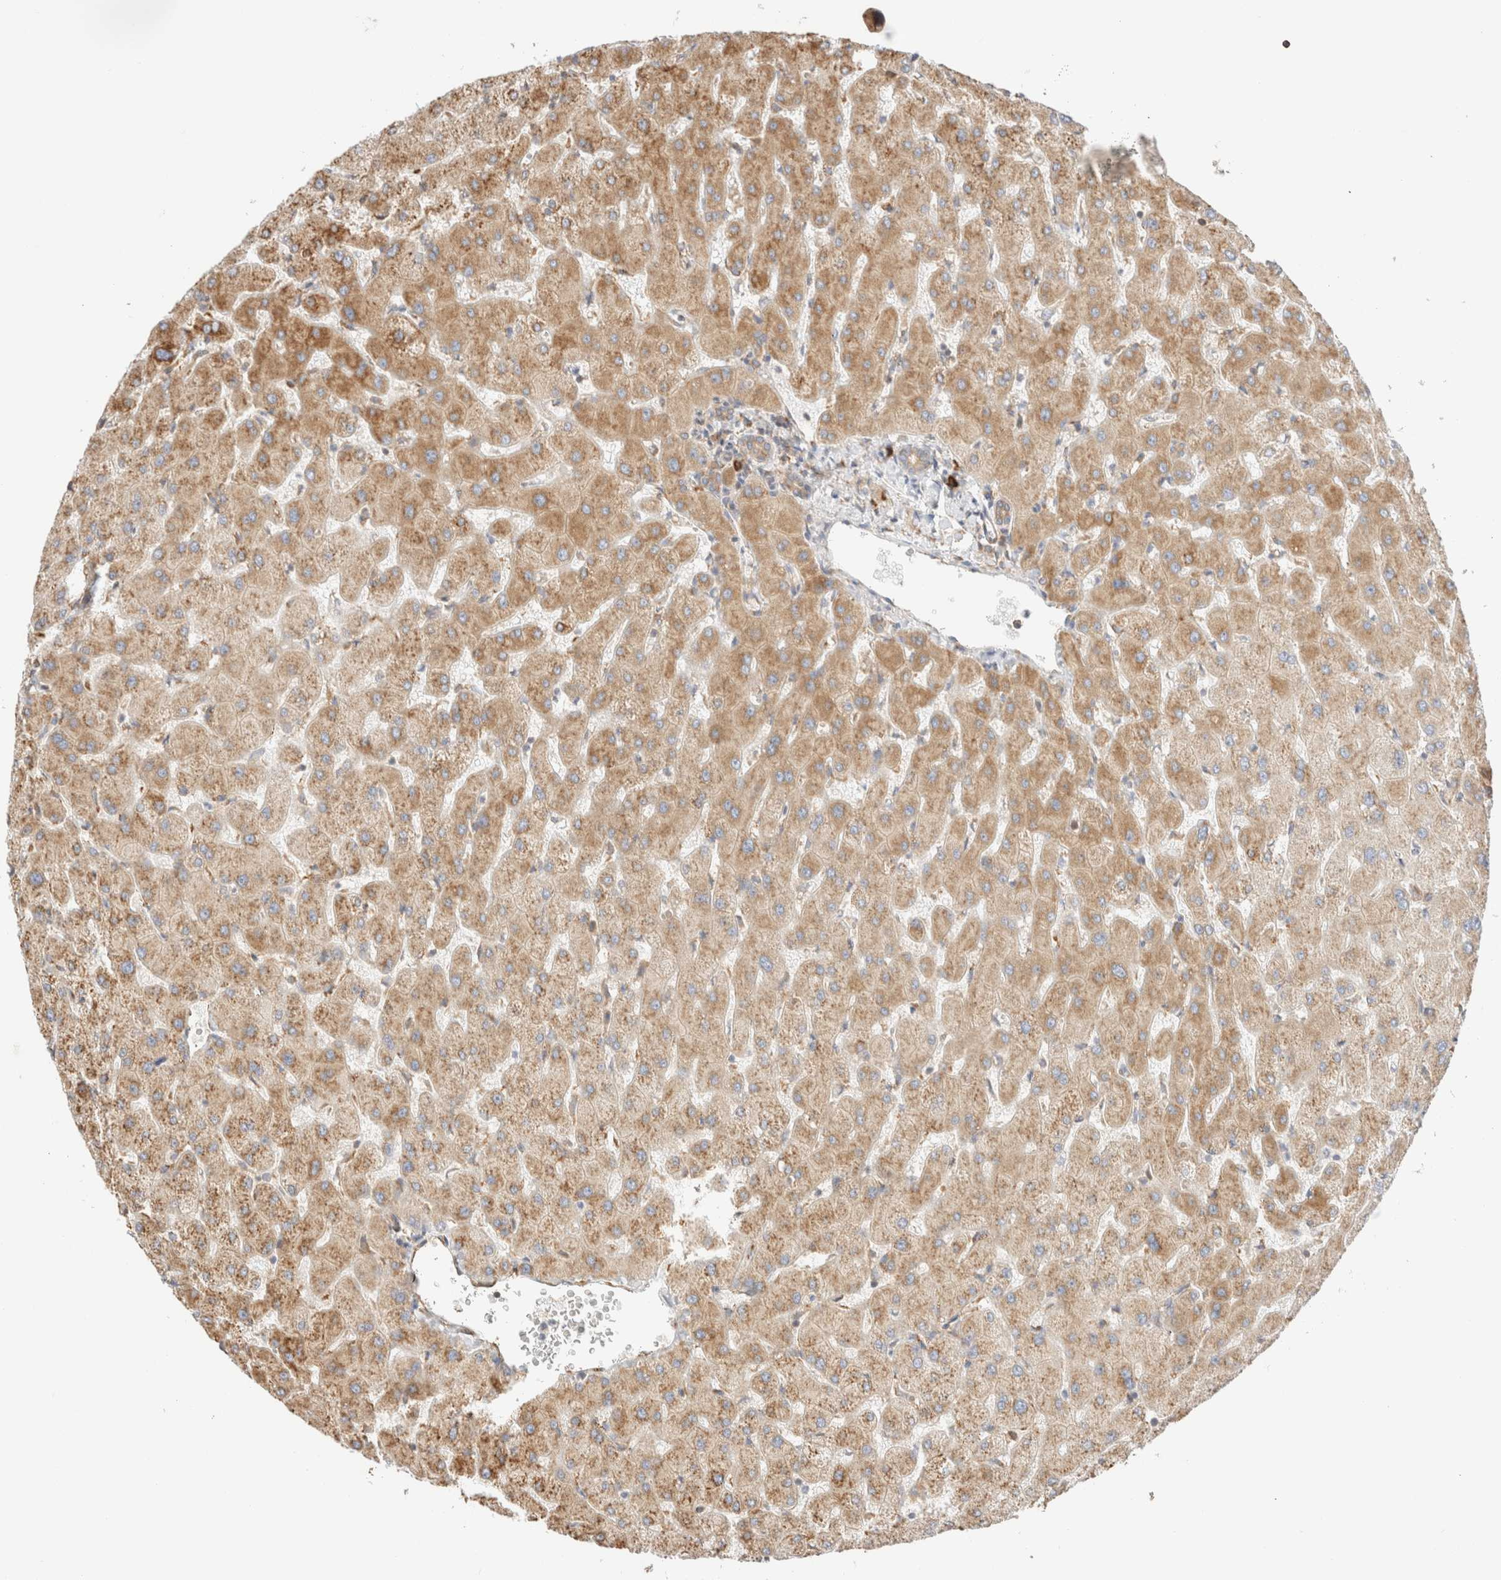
{"staining": {"intensity": "weak", "quantity": ">75%", "location": "cytoplasmic/membranous"}, "tissue": "liver", "cell_type": "Cholangiocytes", "image_type": "normal", "snomed": [{"axis": "morphology", "description": "Normal tissue, NOS"}, {"axis": "topography", "description": "Liver"}], "caption": "A high-resolution histopathology image shows immunohistochemistry staining of normal liver, which demonstrates weak cytoplasmic/membranous positivity in about >75% of cholangiocytes. (DAB IHC, brown staining for protein, blue staining for nuclei).", "gene": "ZC2HC1A", "patient": {"sex": "female", "age": 63}}